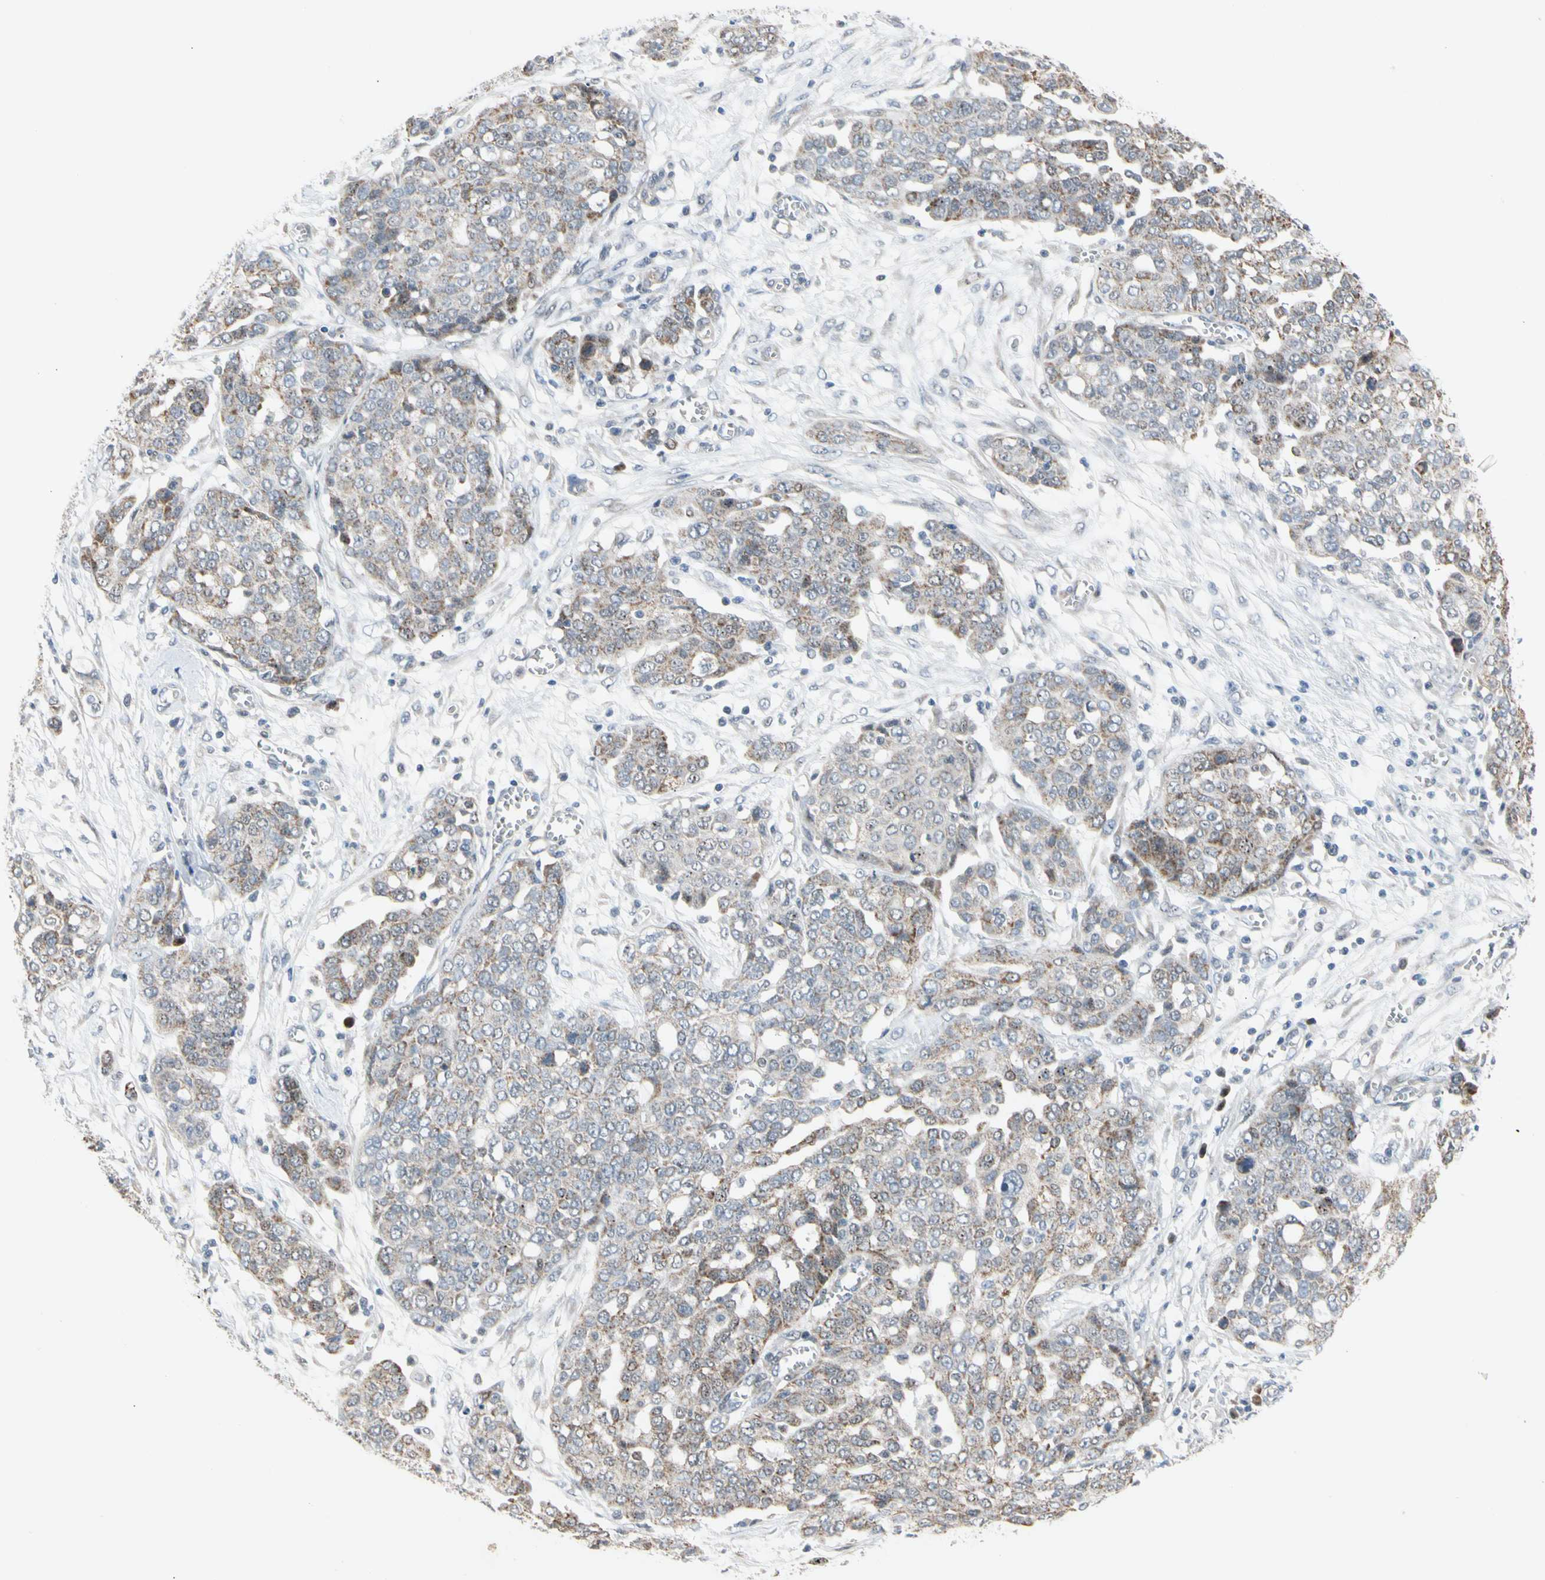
{"staining": {"intensity": "weak", "quantity": ">75%", "location": "cytoplasmic/membranous"}, "tissue": "ovarian cancer", "cell_type": "Tumor cells", "image_type": "cancer", "snomed": [{"axis": "morphology", "description": "Cystadenocarcinoma, serous, NOS"}, {"axis": "topography", "description": "Soft tissue"}, {"axis": "topography", "description": "Ovary"}], "caption": "Tumor cells show low levels of weak cytoplasmic/membranous positivity in approximately >75% of cells in ovarian cancer (serous cystadenocarcinoma).", "gene": "MARK1", "patient": {"sex": "female", "age": 57}}